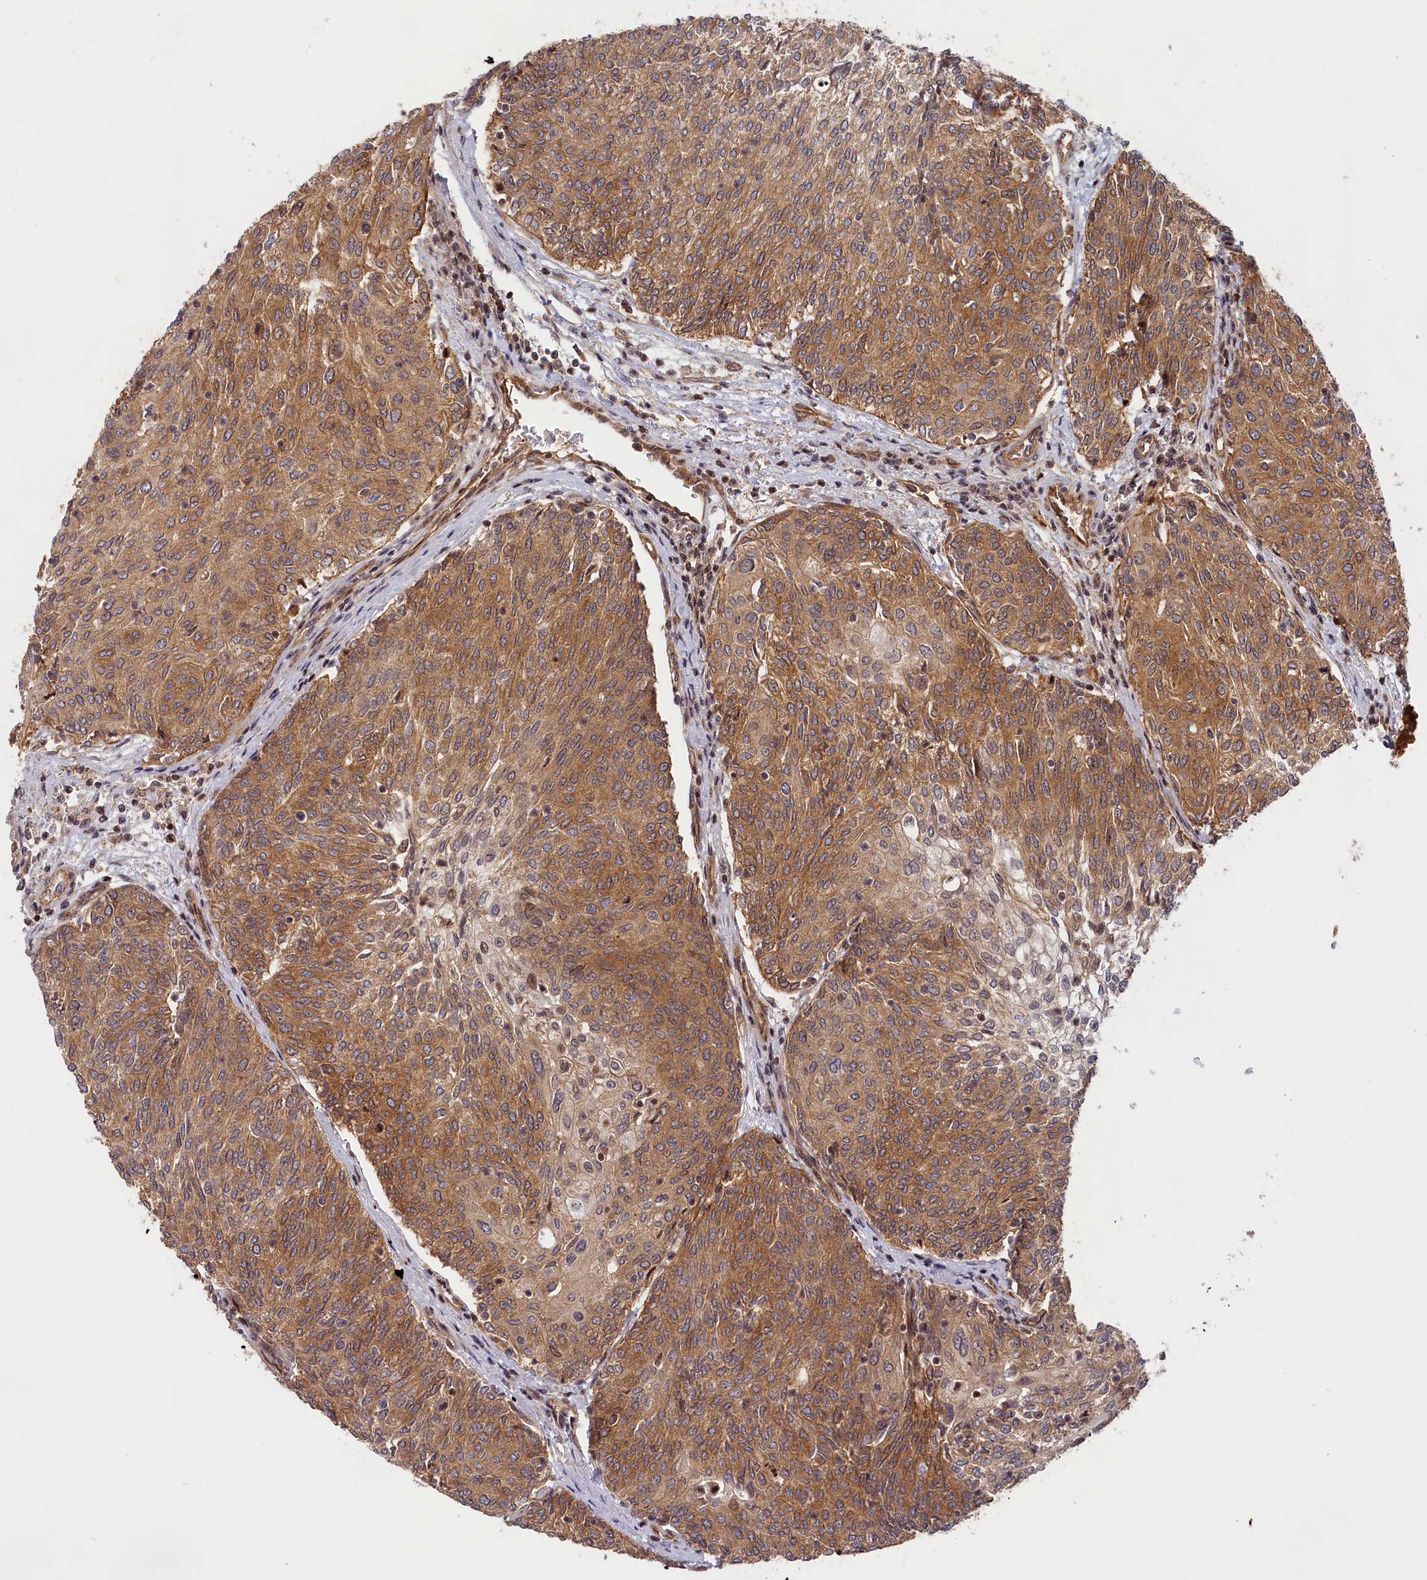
{"staining": {"intensity": "strong", "quantity": ">75%", "location": "cytoplasmic/membranous,nuclear"}, "tissue": "urothelial cancer", "cell_type": "Tumor cells", "image_type": "cancer", "snomed": [{"axis": "morphology", "description": "Urothelial carcinoma, High grade"}, {"axis": "topography", "description": "Urinary bladder"}], "caption": "An immunohistochemistry (IHC) micrograph of tumor tissue is shown. Protein staining in brown labels strong cytoplasmic/membranous and nuclear positivity in urothelial cancer within tumor cells.", "gene": "CEP44", "patient": {"sex": "female", "age": 79}}